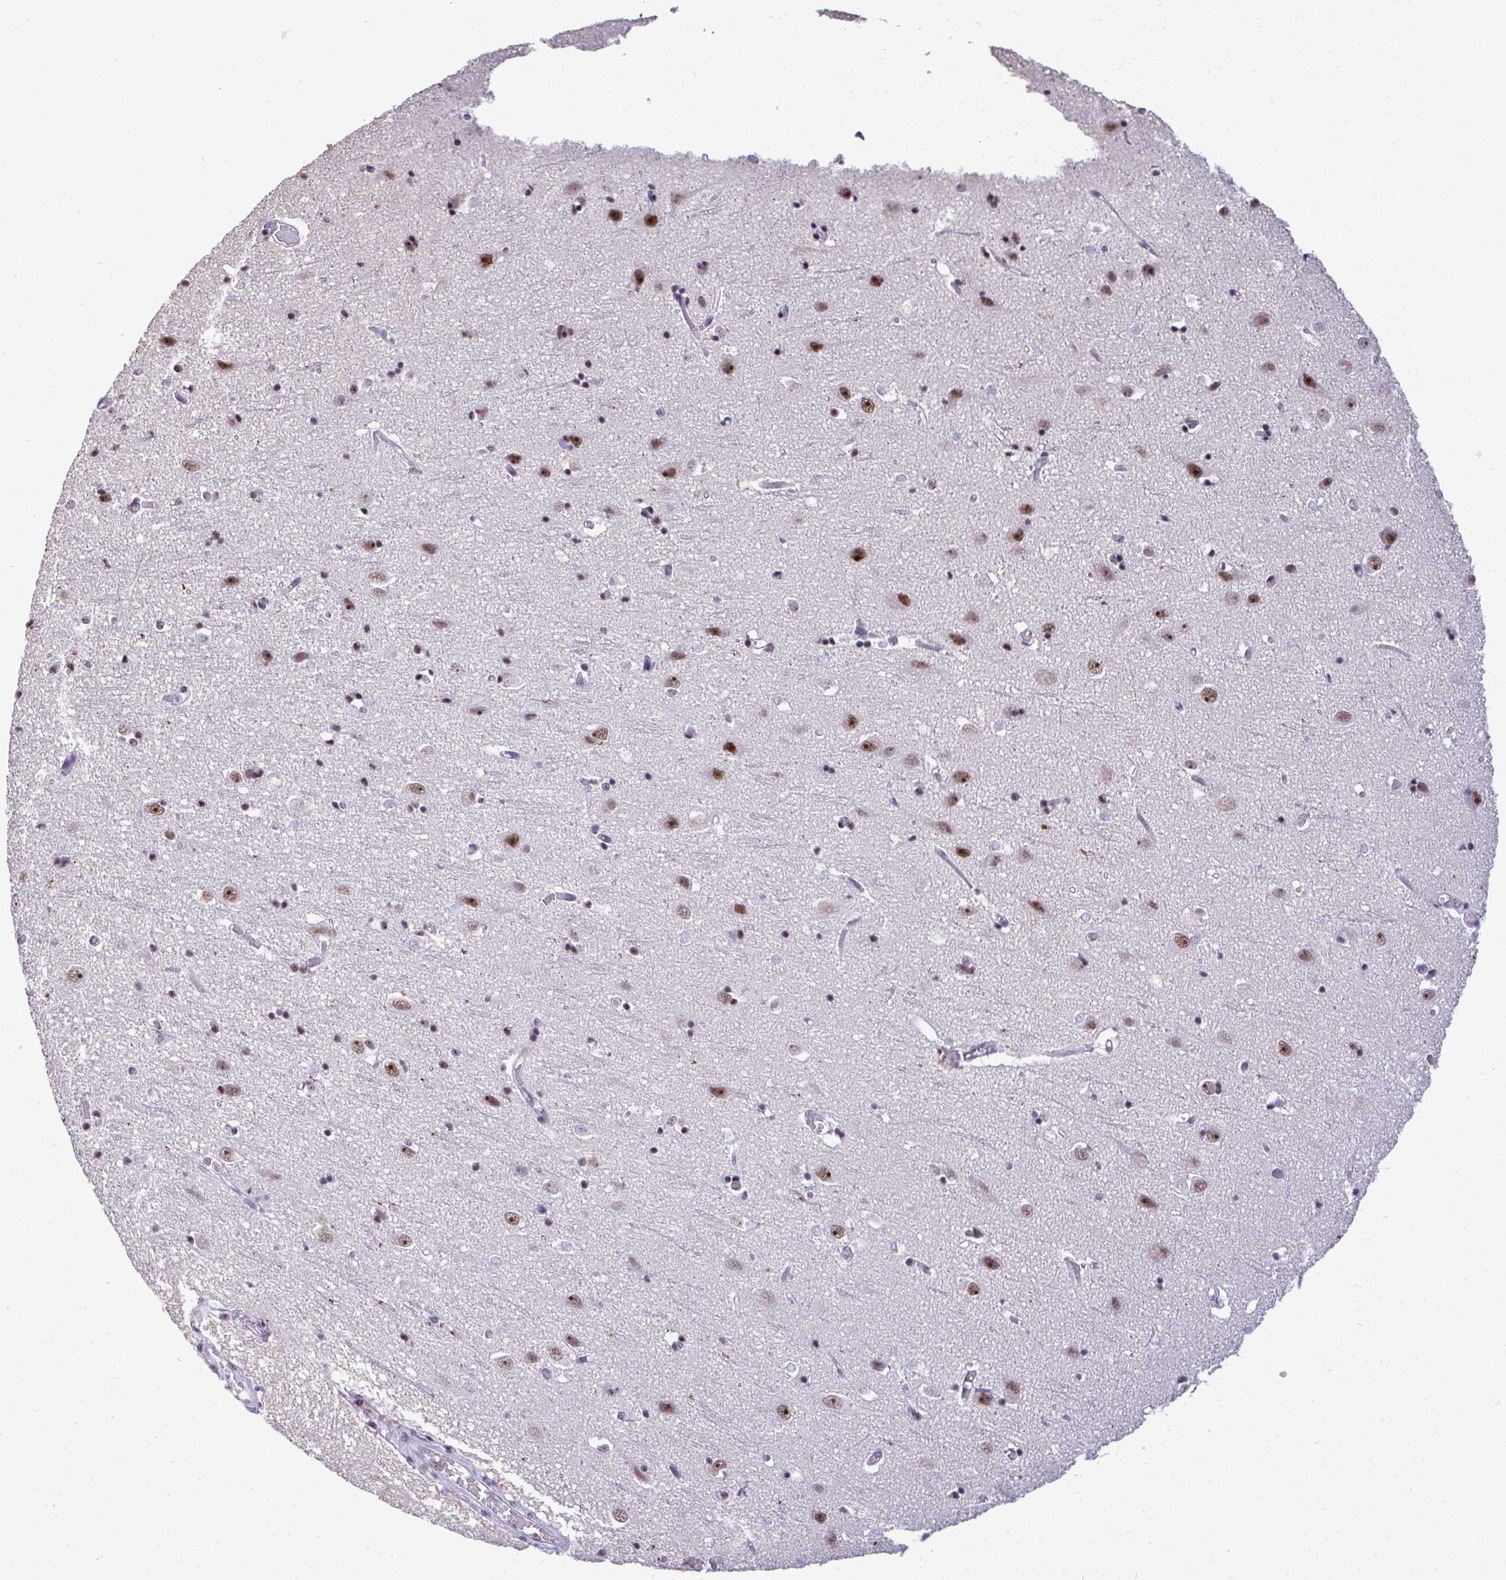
{"staining": {"intensity": "negative", "quantity": "none", "location": "none"}, "tissue": "cerebral cortex", "cell_type": "Endothelial cells", "image_type": "normal", "snomed": [{"axis": "morphology", "description": "Normal tissue, NOS"}, {"axis": "topography", "description": "Cerebral cortex"}], "caption": "Endothelial cells show no significant positivity in benign cerebral cortex. (DAB (3,3'-diaminobenzidine) immunohistochemistry (IHC) visualized using brightfield microscopy, high magnification).", "gene": "PELP1", "patient": {"sex": "male", "age": 70}}